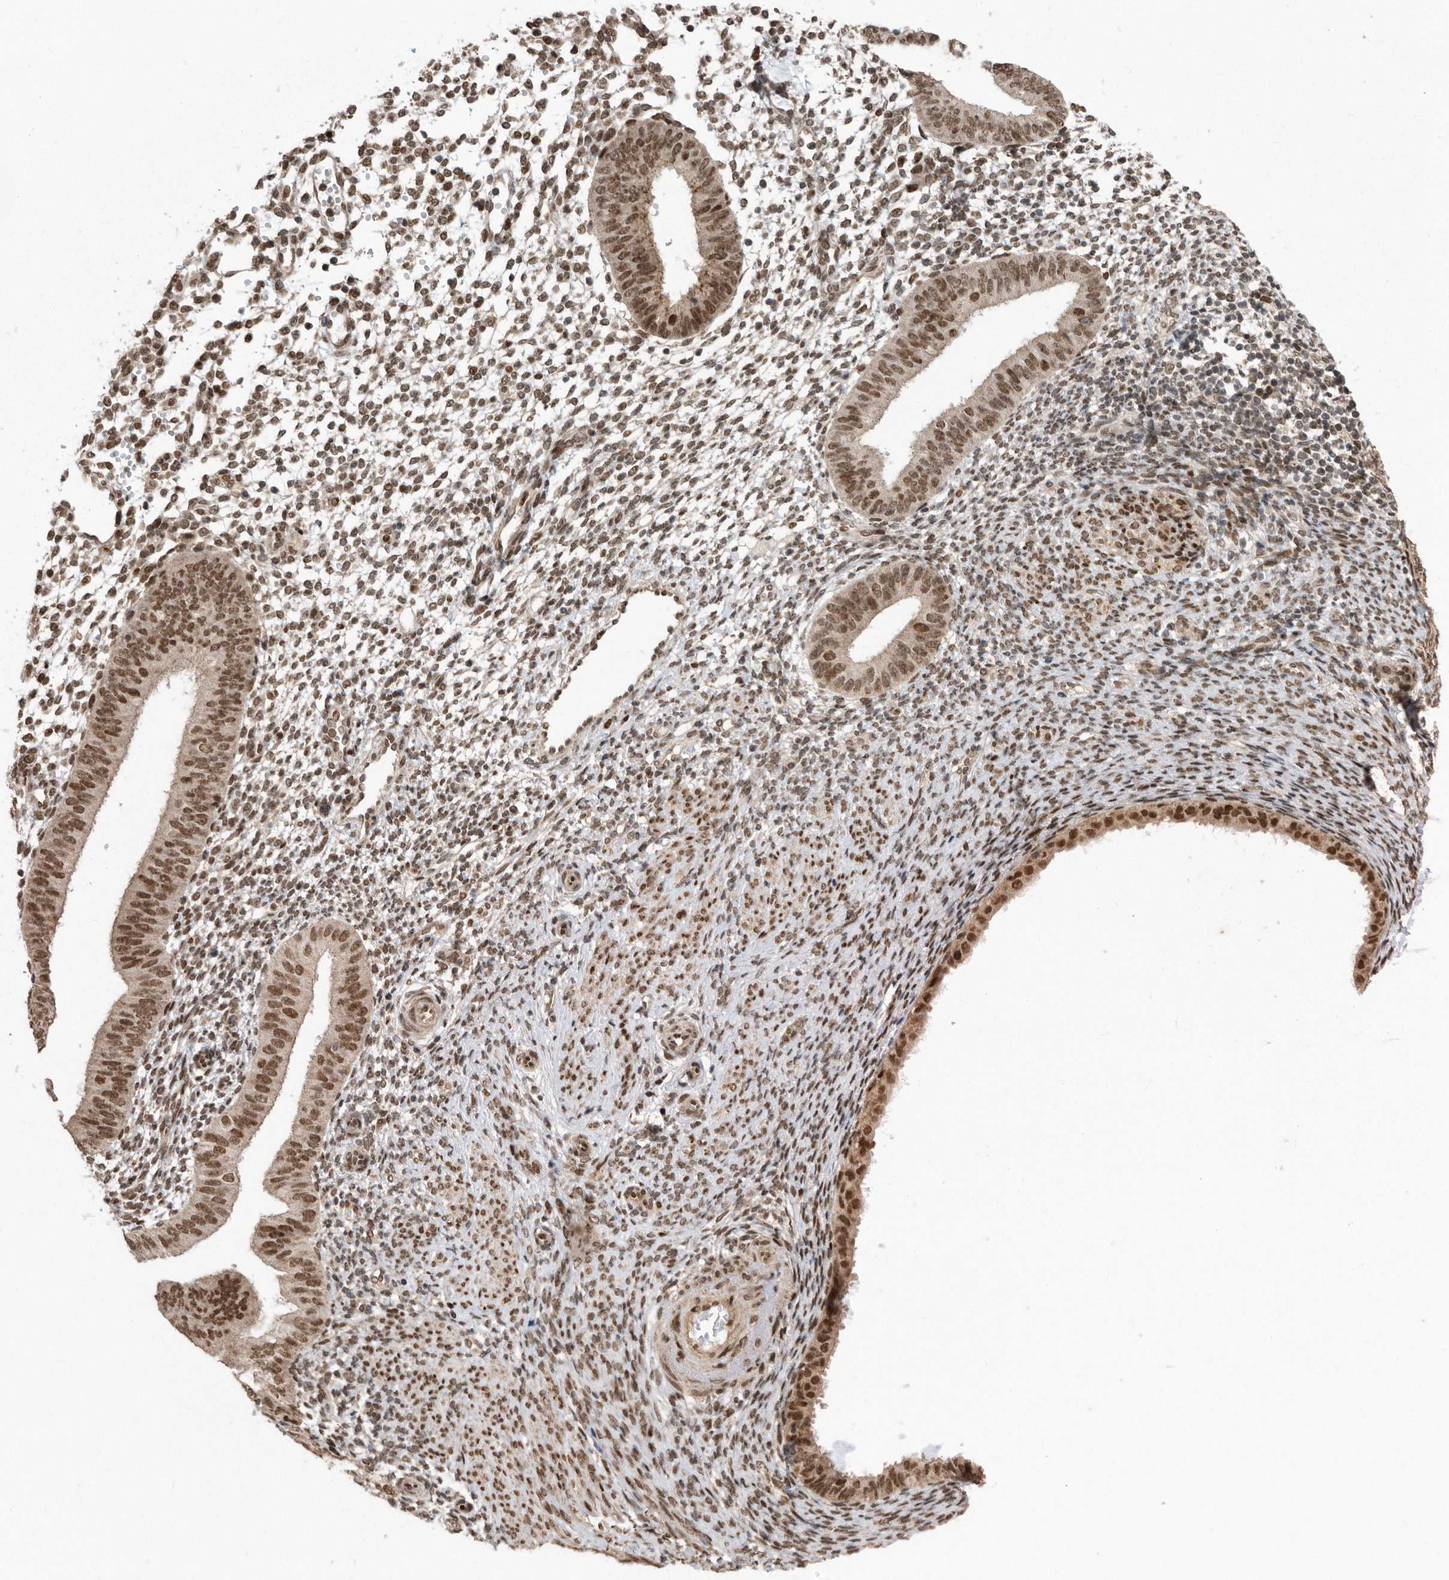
{"staining": {"intensity": "moderate", "quantity": "25%-75%", "location": "nuclear"}, "tissue": "endometrium", "cell_type": "Cells in endometrial stroma", "image_type": "normal", "snomed": [{"axis": "morphology", "description": "Normal tissue, NOS"}, {"axis": "topography", "description": "Uterus"}, {"axis": "topography", "description": "Endometrium"}], "caption": "Protein expression by IHC shows moderate nuclear staining in about 25%-75% of cells in endometrial stroma in normal endometrium.", "gene": "TDRD3", "patient": {"sex": "female", "age": 48}}